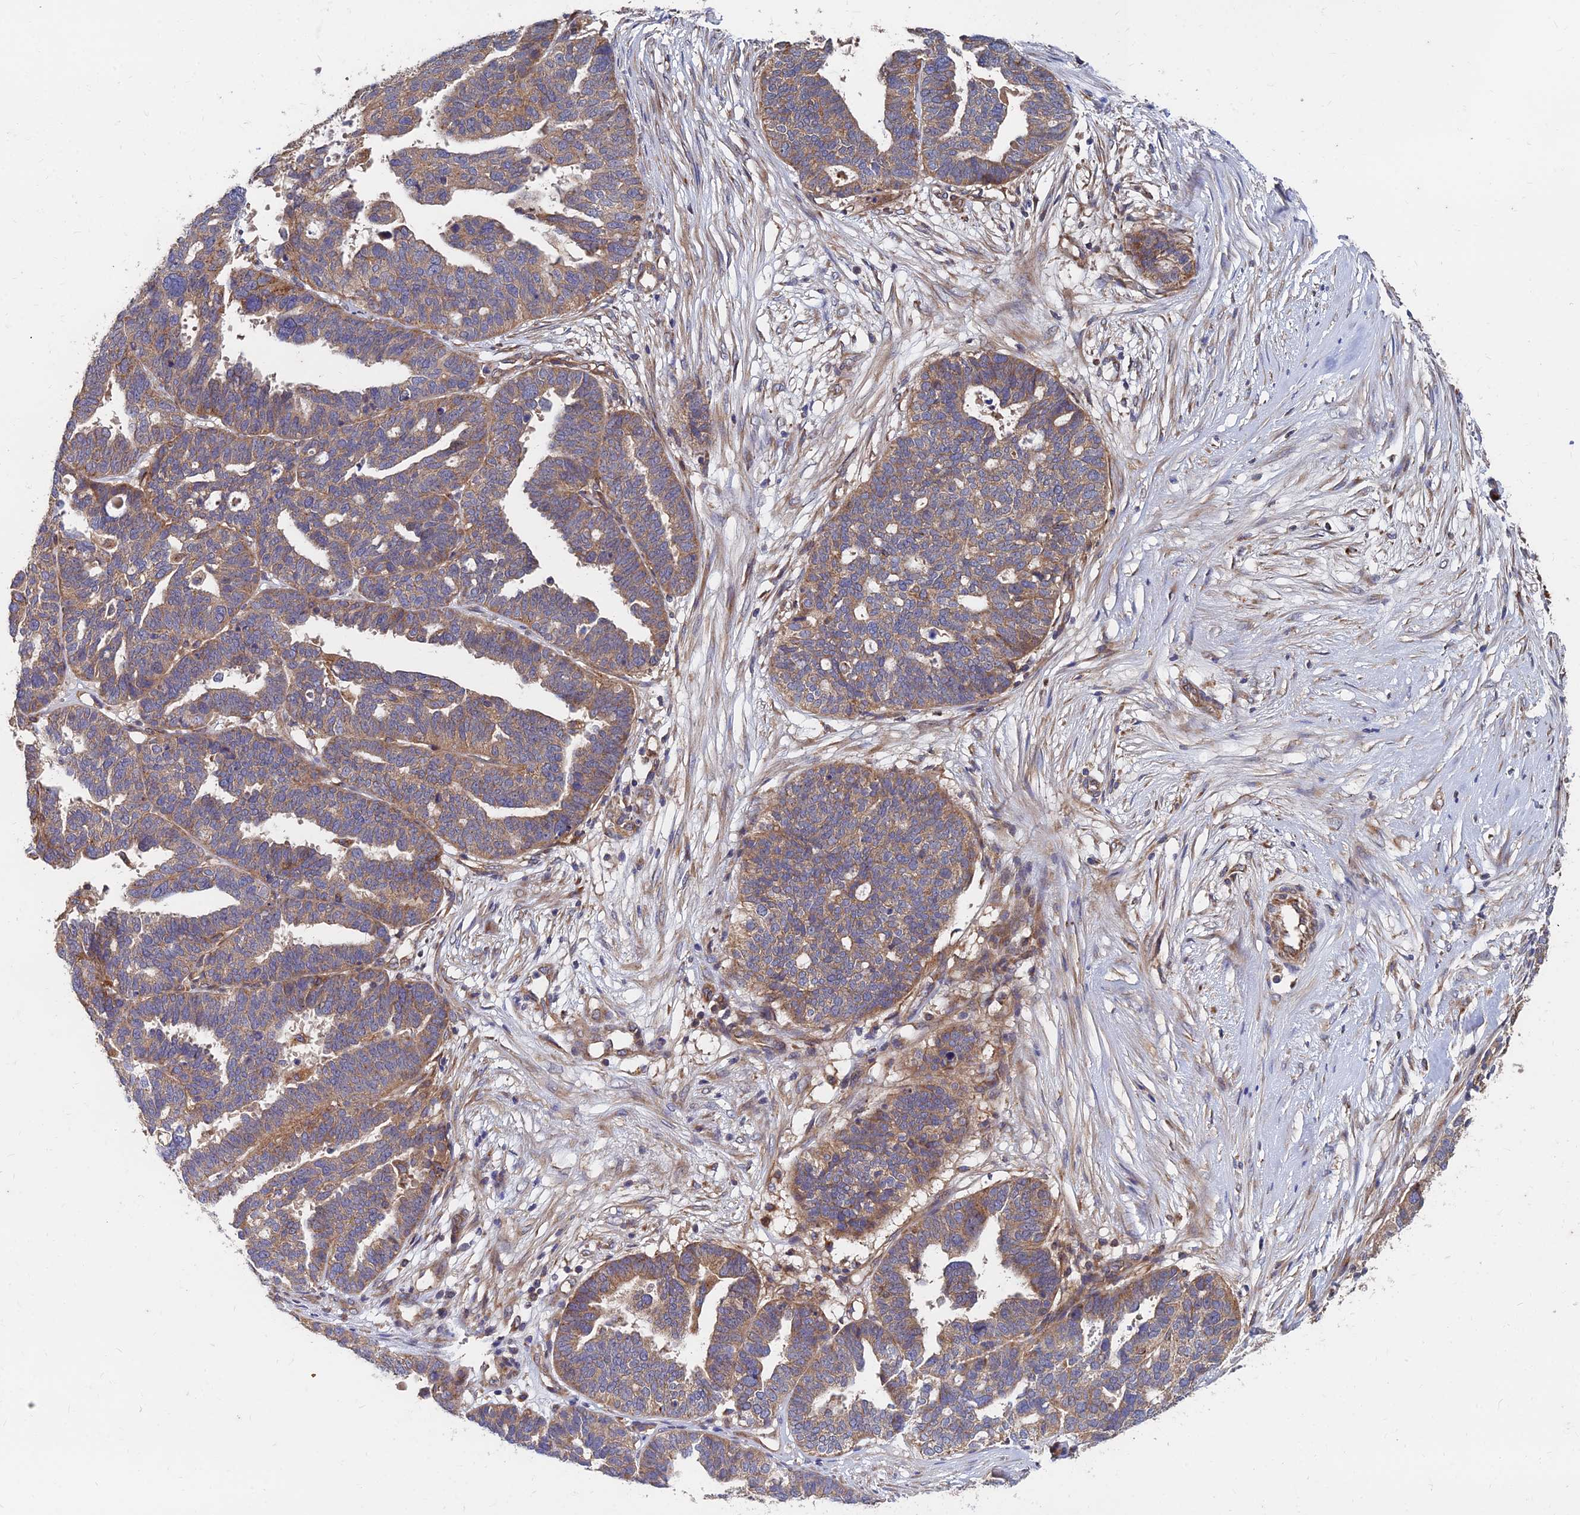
{"staining": {"intensity": "moderate", "quantity": ">75%", "location": "cytoplasmic/membranous"}, "tissue": "ovarian cancer", "cell_type": "Tumor cells", "image_type": "cancer", "snomed": [{"axis": "morphology", "description": "Cystadenocarcinoma, serous, NOS"}, {"axis": "topography", "description": "Ovary"}], "caption": "Ovarian serous cystadenocarcinoma tissue displays moderate cytoplasmic/membranous staining in approximately >75% of tumor cells, visualized by immunohistochemistry.", "gene": "CCZ1", "patient": {"sex": "female", "age": 59}}